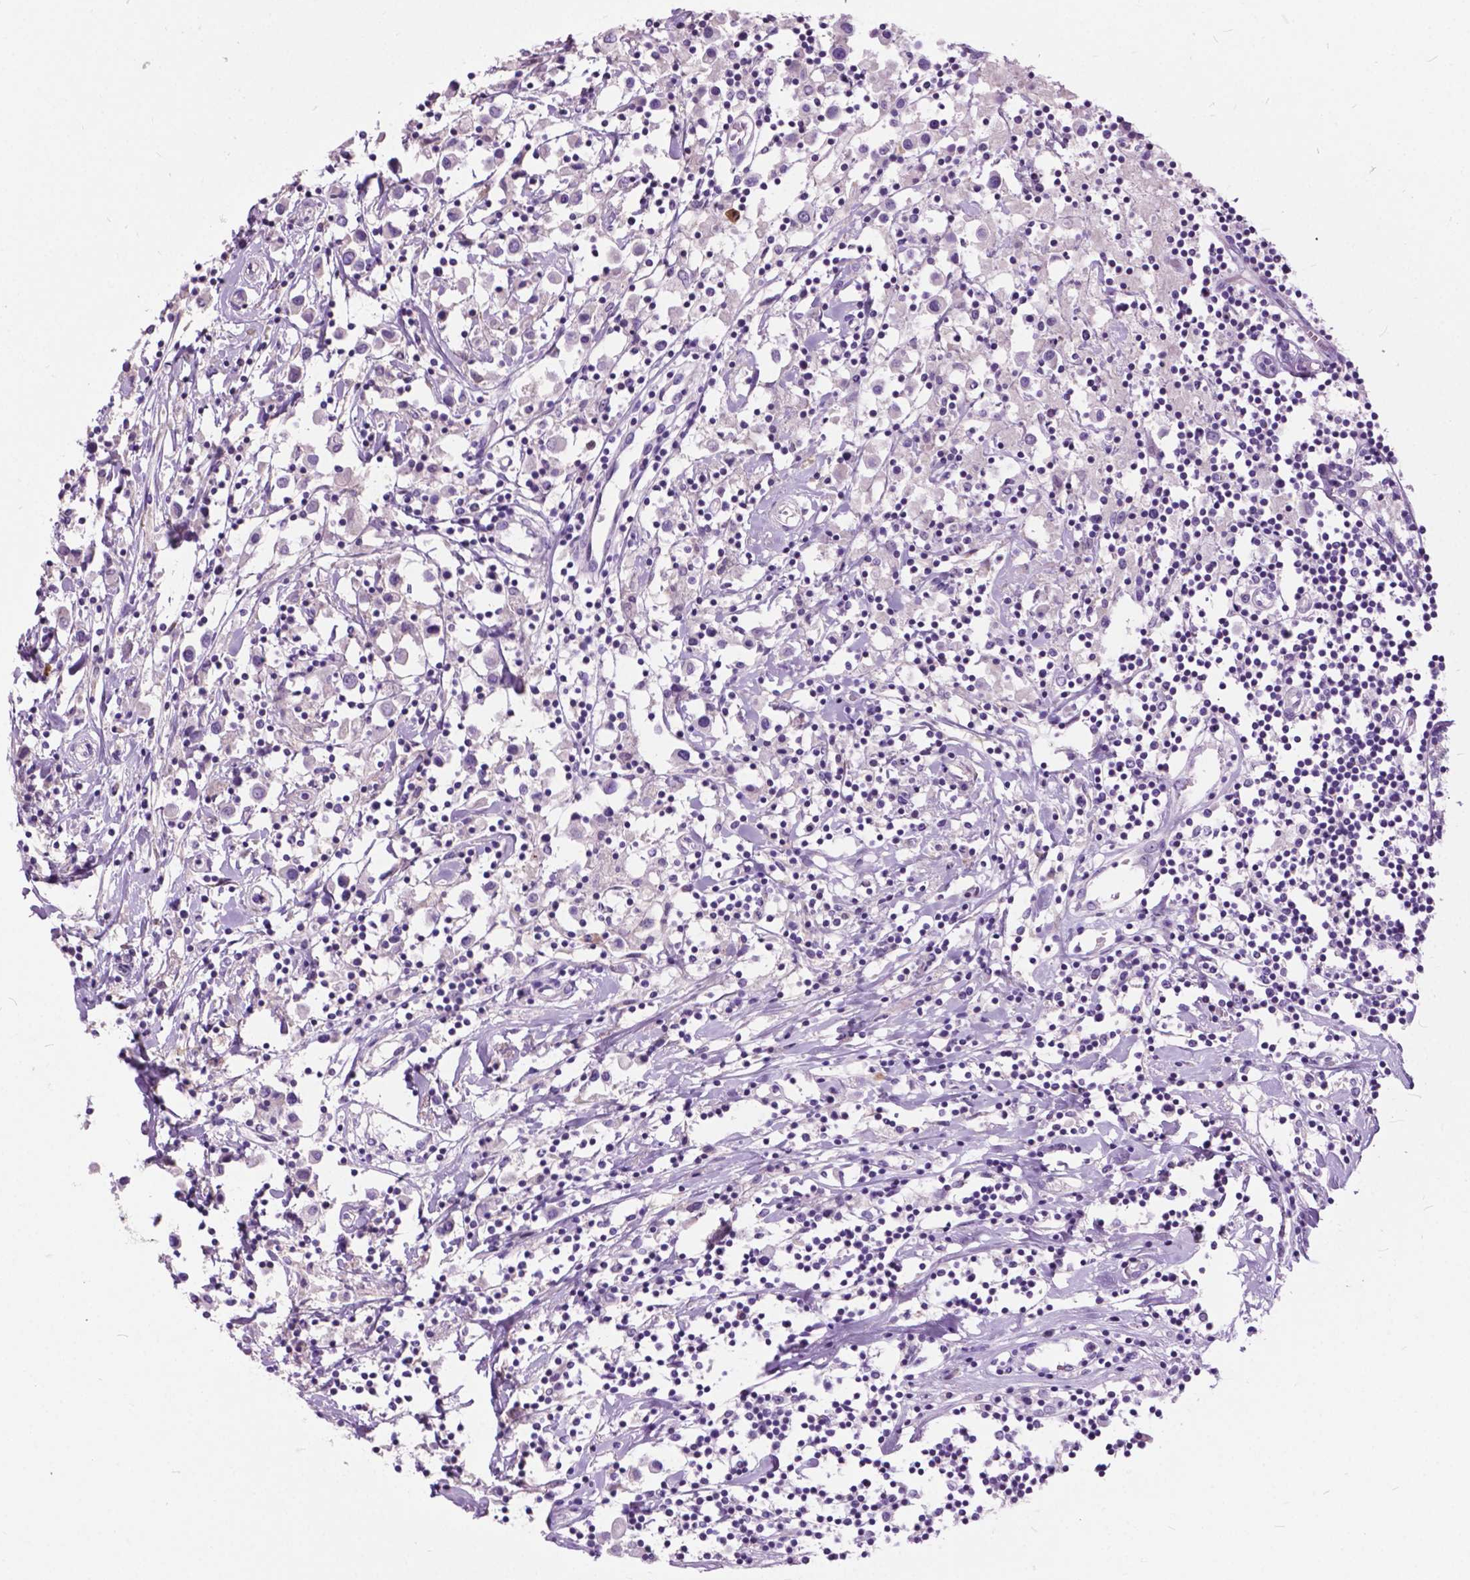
{"staining": {"intensity": "negative", "quantity": "none", "location": "none"}, "tissue": "breast cancer", "cell_type": "Tumor cells", "image_type": "cancer", "snomed": [{"axis": "morphology", "description": "Duct carcinoma"}, {"axis": "topography", "description": "Breast"}], "caption": "A high-resolution image shows immunohistochemistry (IHC) staining of breast cancer, which reveals no significant positivity in tumor cells.", "gene": "PRR35", "patient": {"sex": "female", "age": 61}}